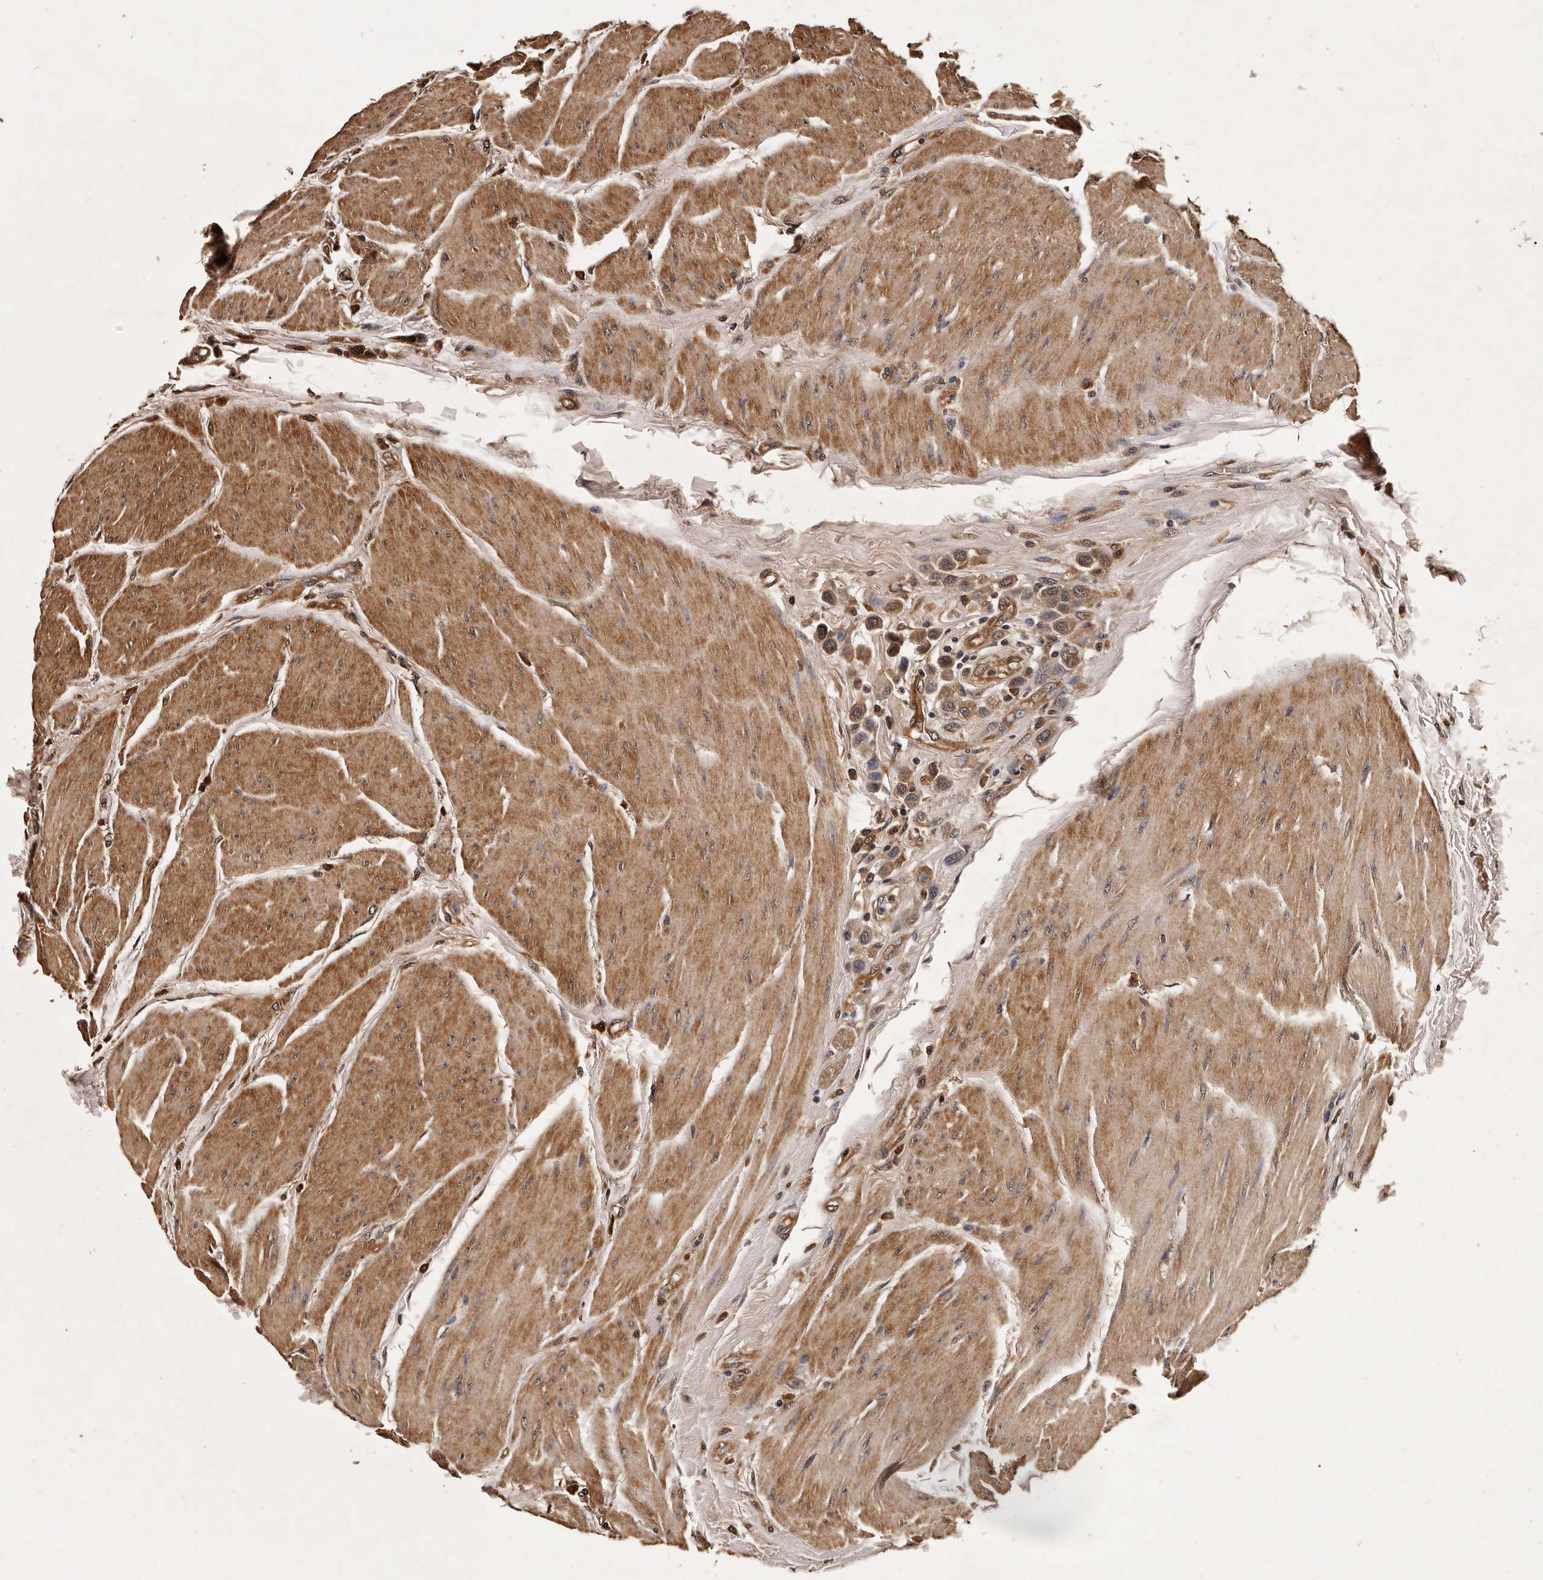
{"staining": {"intensity": "moderate", "quantity": ">75%", "location": "cytoplasmic/membranous"}, "tissue": "urothelial cancer", "cell_type": "Tumor cells", "image_type": "cancer", "snomed": [{"axis": "morphology", "description": "Urothelial carcinoma, High grade"}, {"axis": "topography", "description": "Urinary bladder"}], "caption": "Brown immunohistochemical staining in human urothelial cancer exhibits moderate cytoplasmic/membranous expression in about >75% of tumor cells. (Brightfield microscopy of DAB IHC at high magnification).", "gene": "PARS2", "patient": {"sex": "male", "age": 50}}